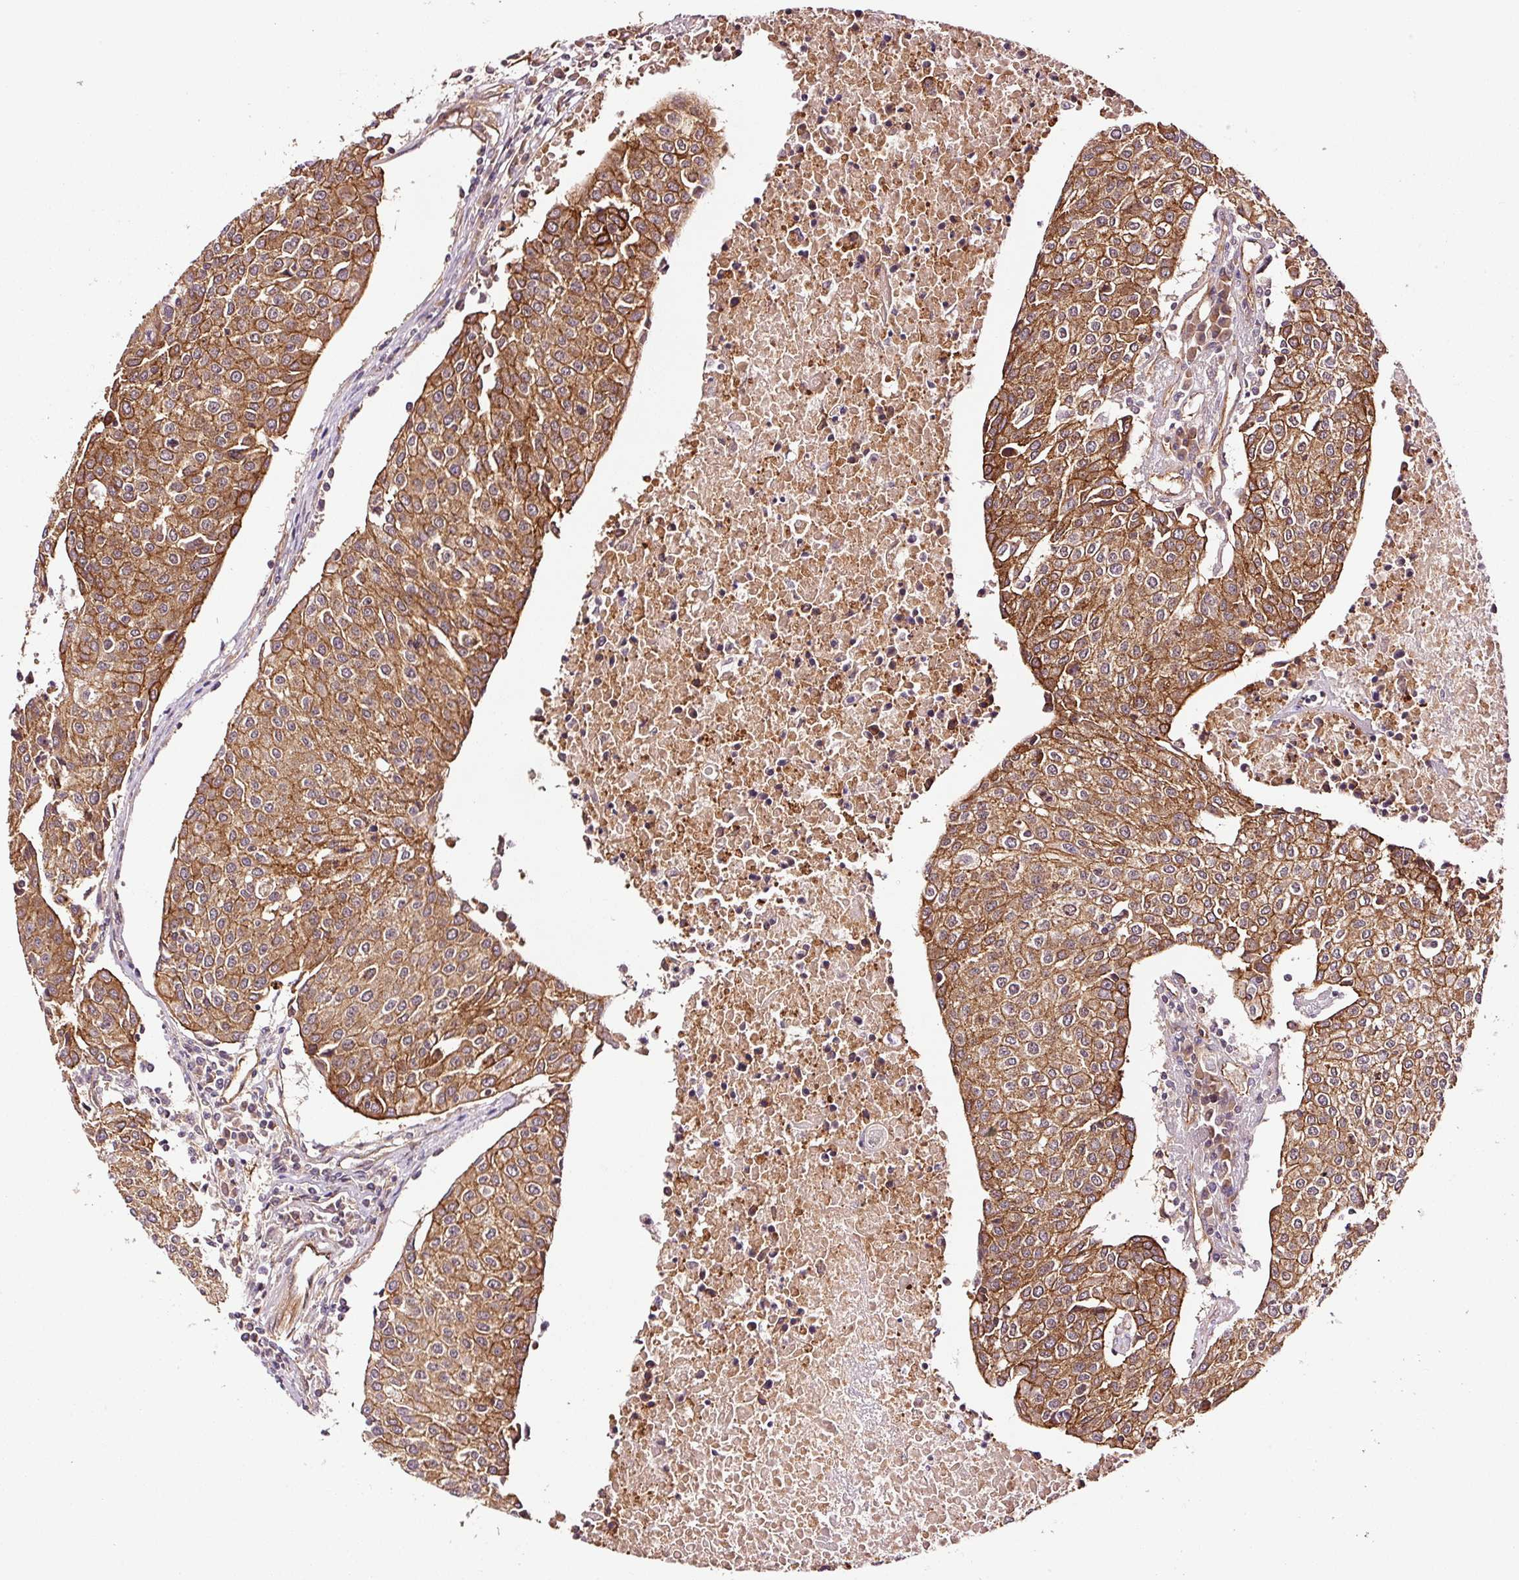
{"staining": {"intensity": "strong", "quantity": ">75%", "location": "cytoplasmic/membranous"}, "tissue": "urothelial cancer", "cell_type": "Tumor cells", "image_type": "cancer", "snomed": [{"axis": "morphology", "description": "Urothelial carcinoma, High grade"}, {"axis": "topography", "description": "Urinary bladder"}], "caption": "A micrograph of urothelial cancer stained for a protein demonstrates strong cytoplasmic/membranous brown staining in tumor cells. (brown staining indicates protein expression, while blue staining denotes nuclei).", "gene": "METAP1", "patient": {"sex": "female", "age": 85}}